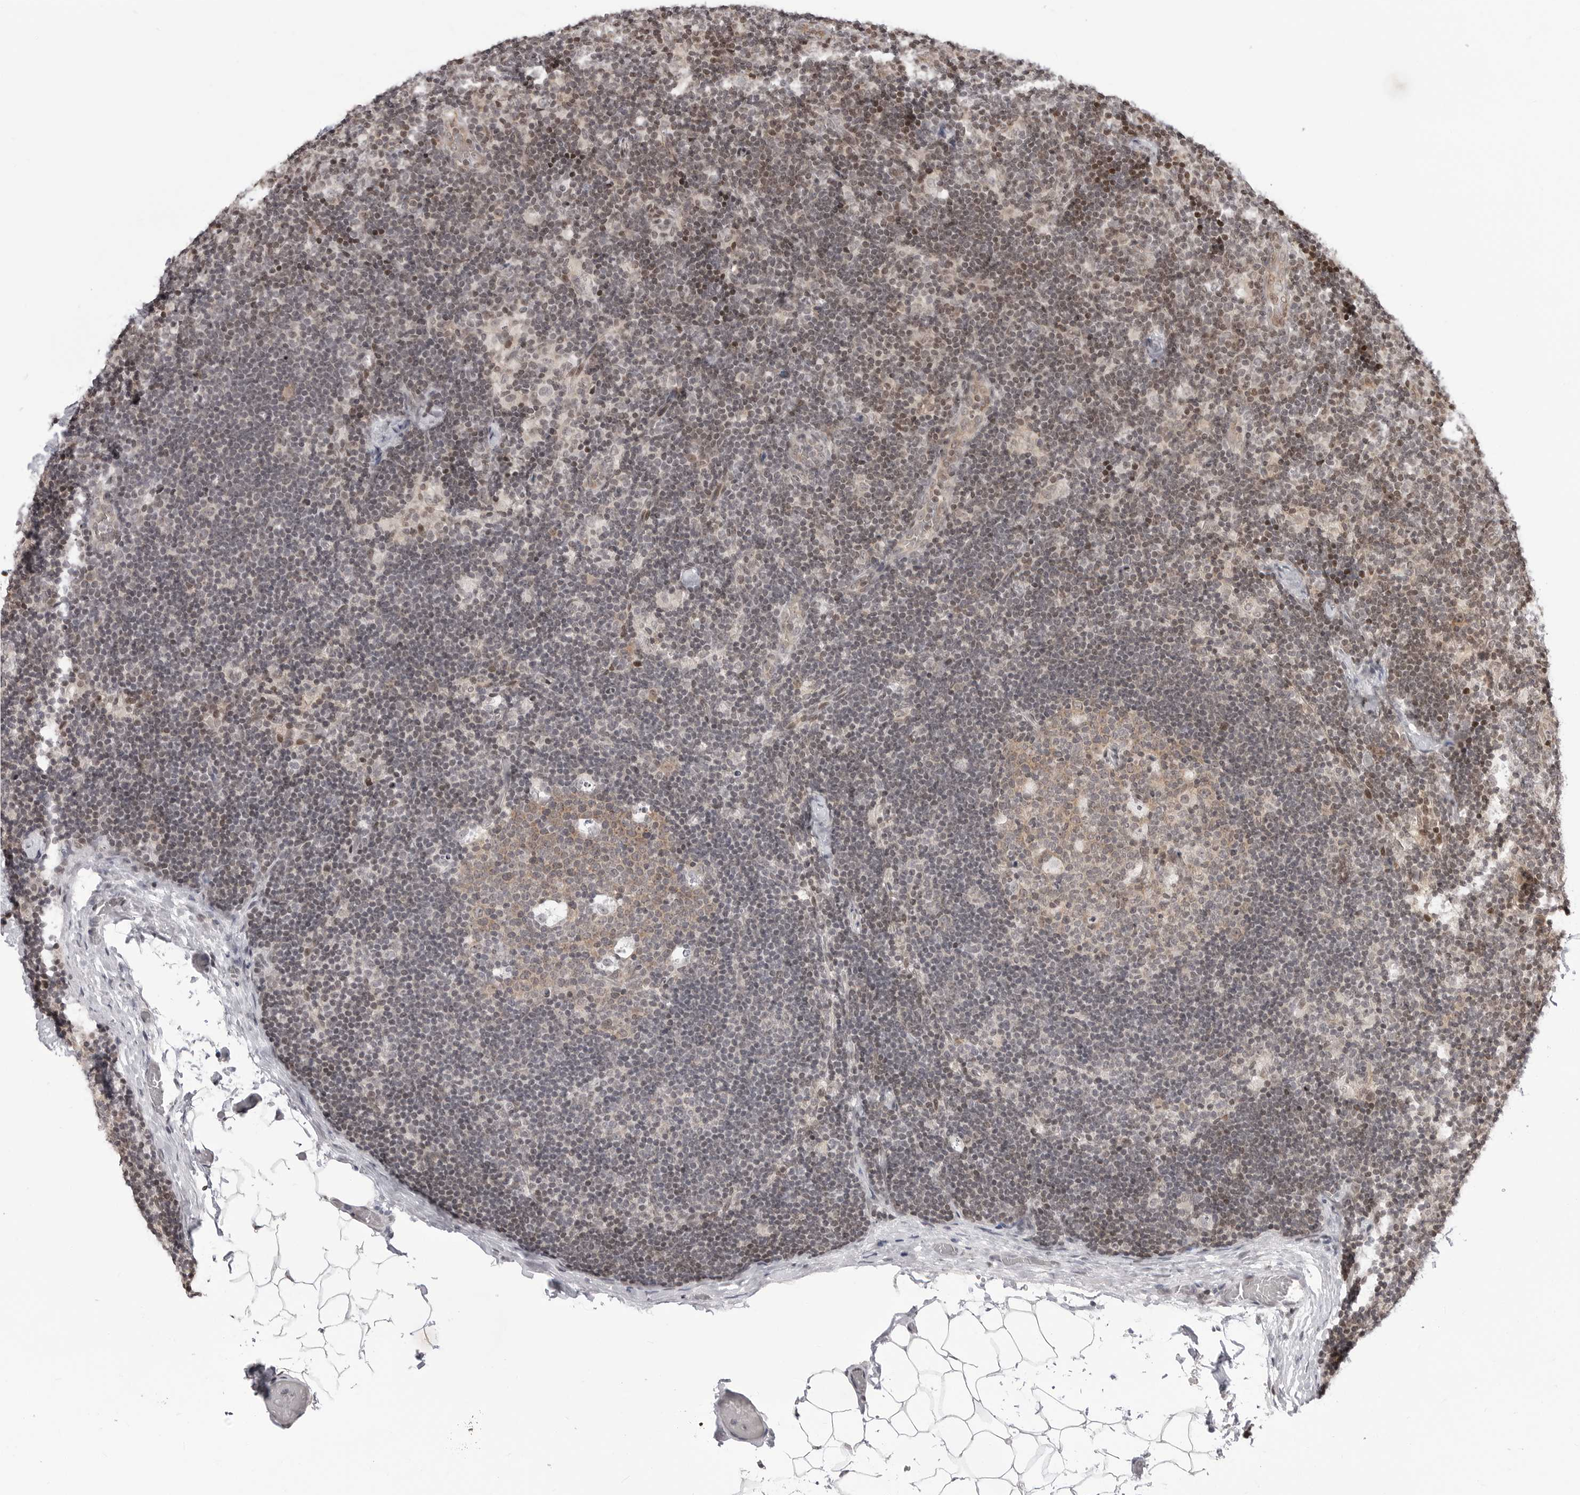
{"staining": {"intensity": "weak", "quantity": "25%-75%", "location": "cytoplasmic/membranous"}, "tissue": "lymph node", "cell_type": "Germinal center cells", "image_type": "normal", "snomed": [{"axis": "morphology", "description": "Normal tissue, NOS"}, {"axis": "topography", "description": "Lymph node"}], "caption": "Lymph node stained for a protein (brown) shows weak cytoplasmic/membranous positive expression in about 25%-75% of germinal center cells.", "gene": "C8orf33", "patient": {"sex": "female", "age": 22}}